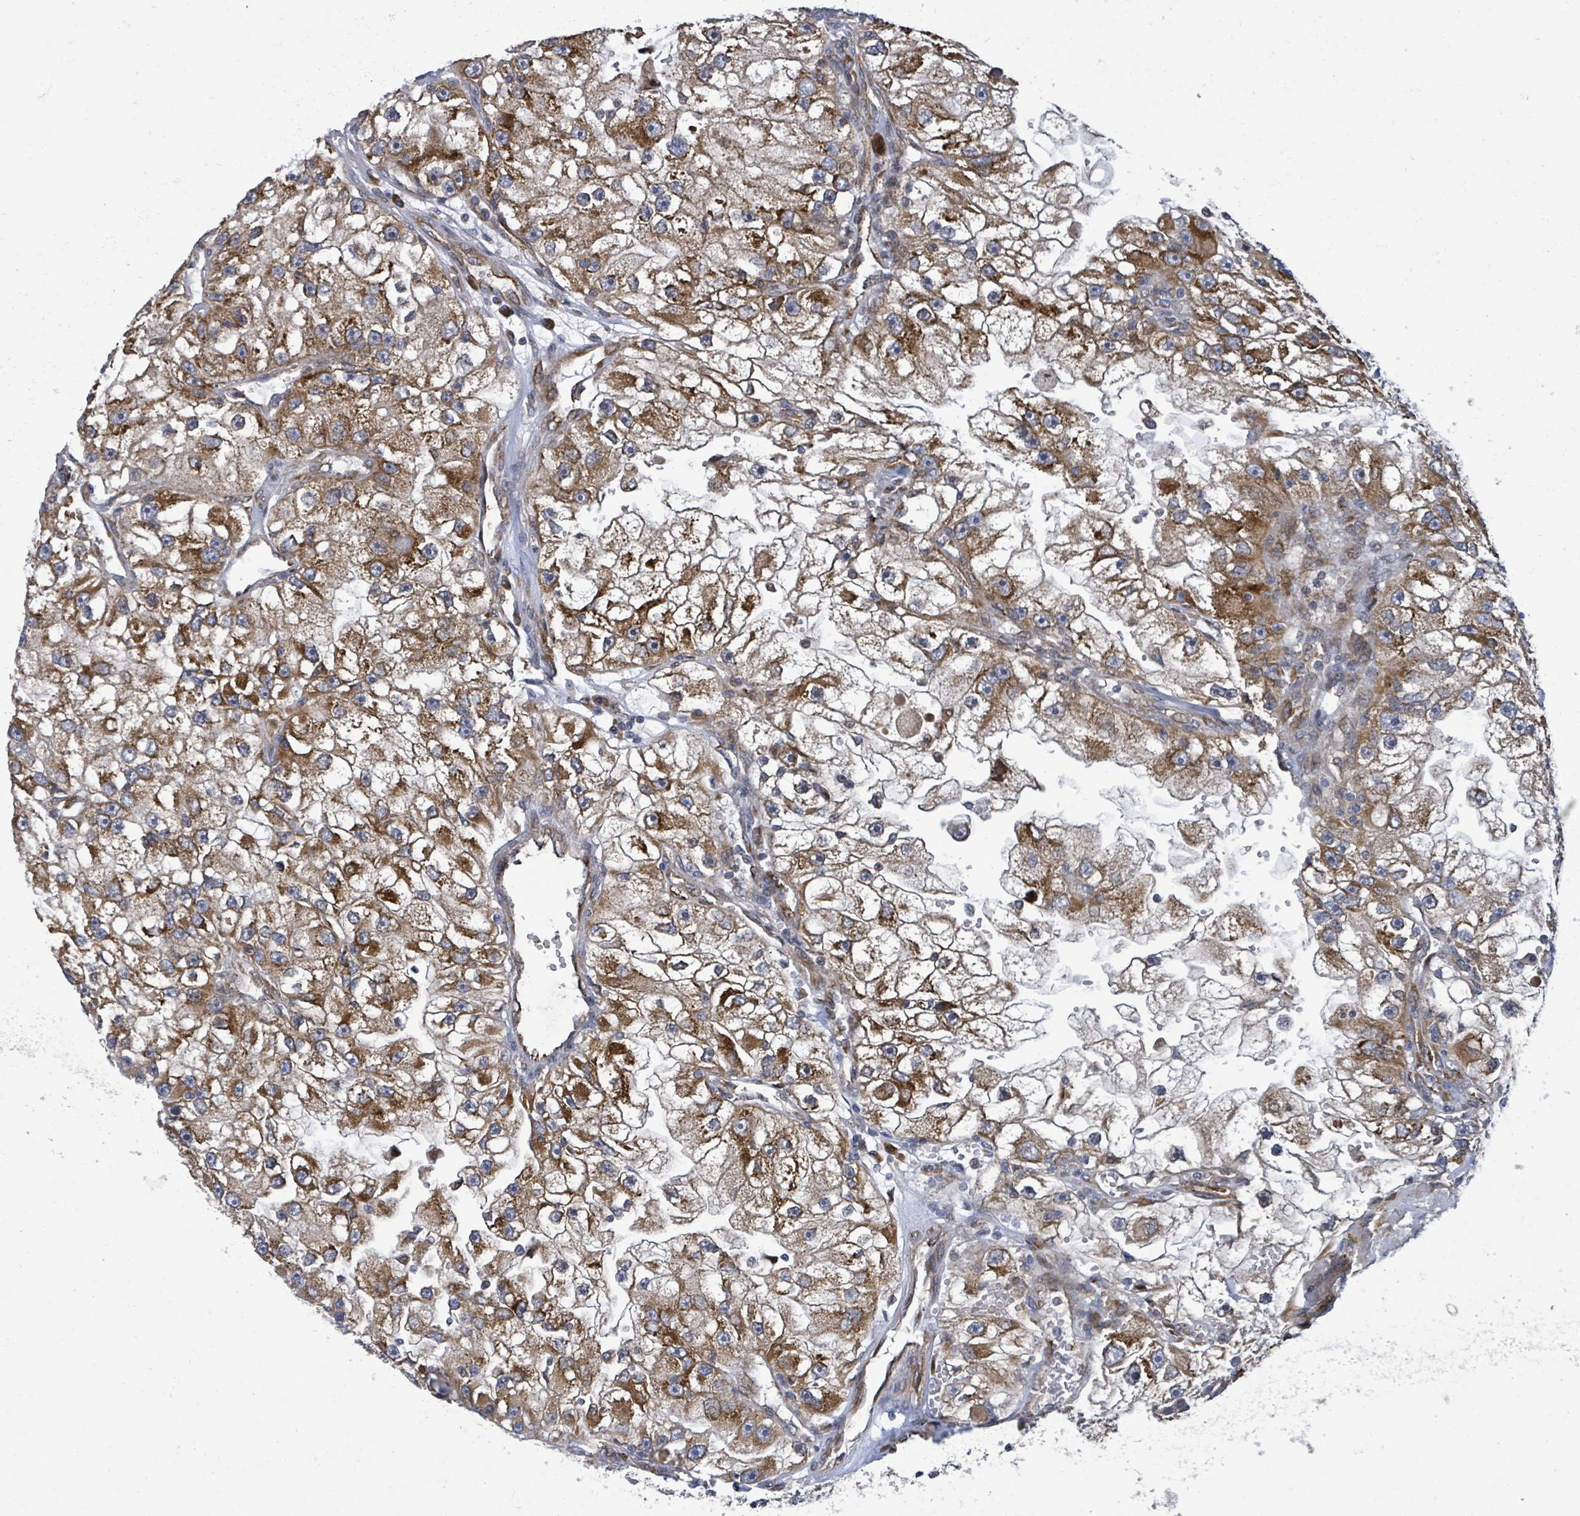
{"staining": {"intensity": "strong", "quantity": ">75%", "location": "cytoplasmic/membranous"}, "tissue": "renal cancer", "cell_type": "Tumor cells", "image_type": "cancer", "snomed": [{"axis": "morphology", "description": "Adenocarcinoma, NOS"}, {"axis": "topography", "description": "Kidney"}], "caption": "Brown immunohistochemical staining in human renal cancer reveals strong cytoplasmic/membranous staining in about >75% of tumor cells.", "gene": "NOMO1", "patient": {"sex": "male", "age": 63}}